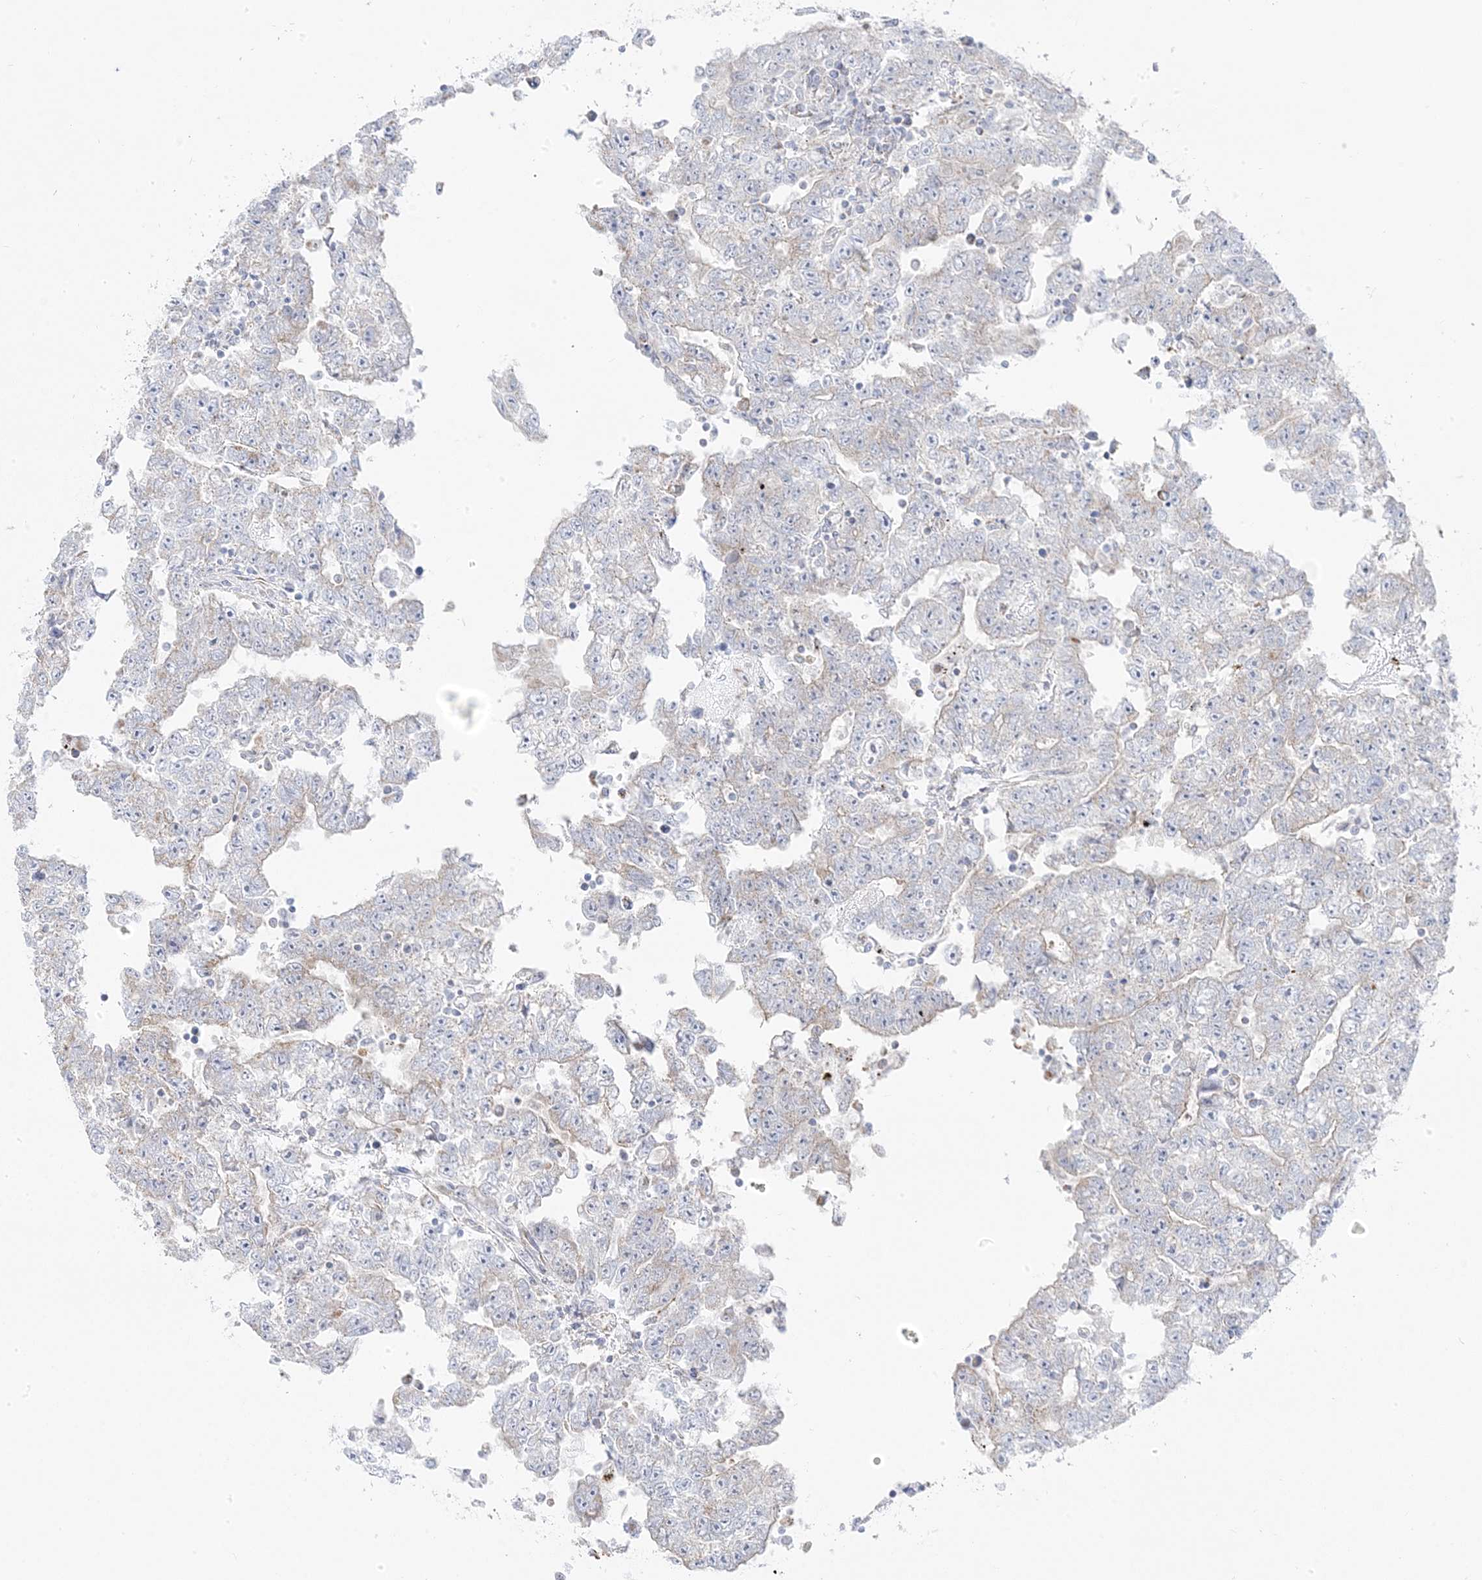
{"staining": {"intensity": "weak", "quantity": "<25%", "location": "cytoplasmic/membranous"}, "tissue": "testis cancer", "cell_type": "Tumor cells", "image_type": "cancer", "snomed": [{"axis": "morphology", "description": "Carcinoma, Embryonal, NOS"}, {"axis": "topography", "description": "Testis"}], "caption": "IHC of human embryonal carcinoma (testis) shows no positivity in tumor cells. (DAB immunohistochemistry (IHC), high magnification).", "gene": "PCCB", "patient": {"sex": "male", "age": 25}}